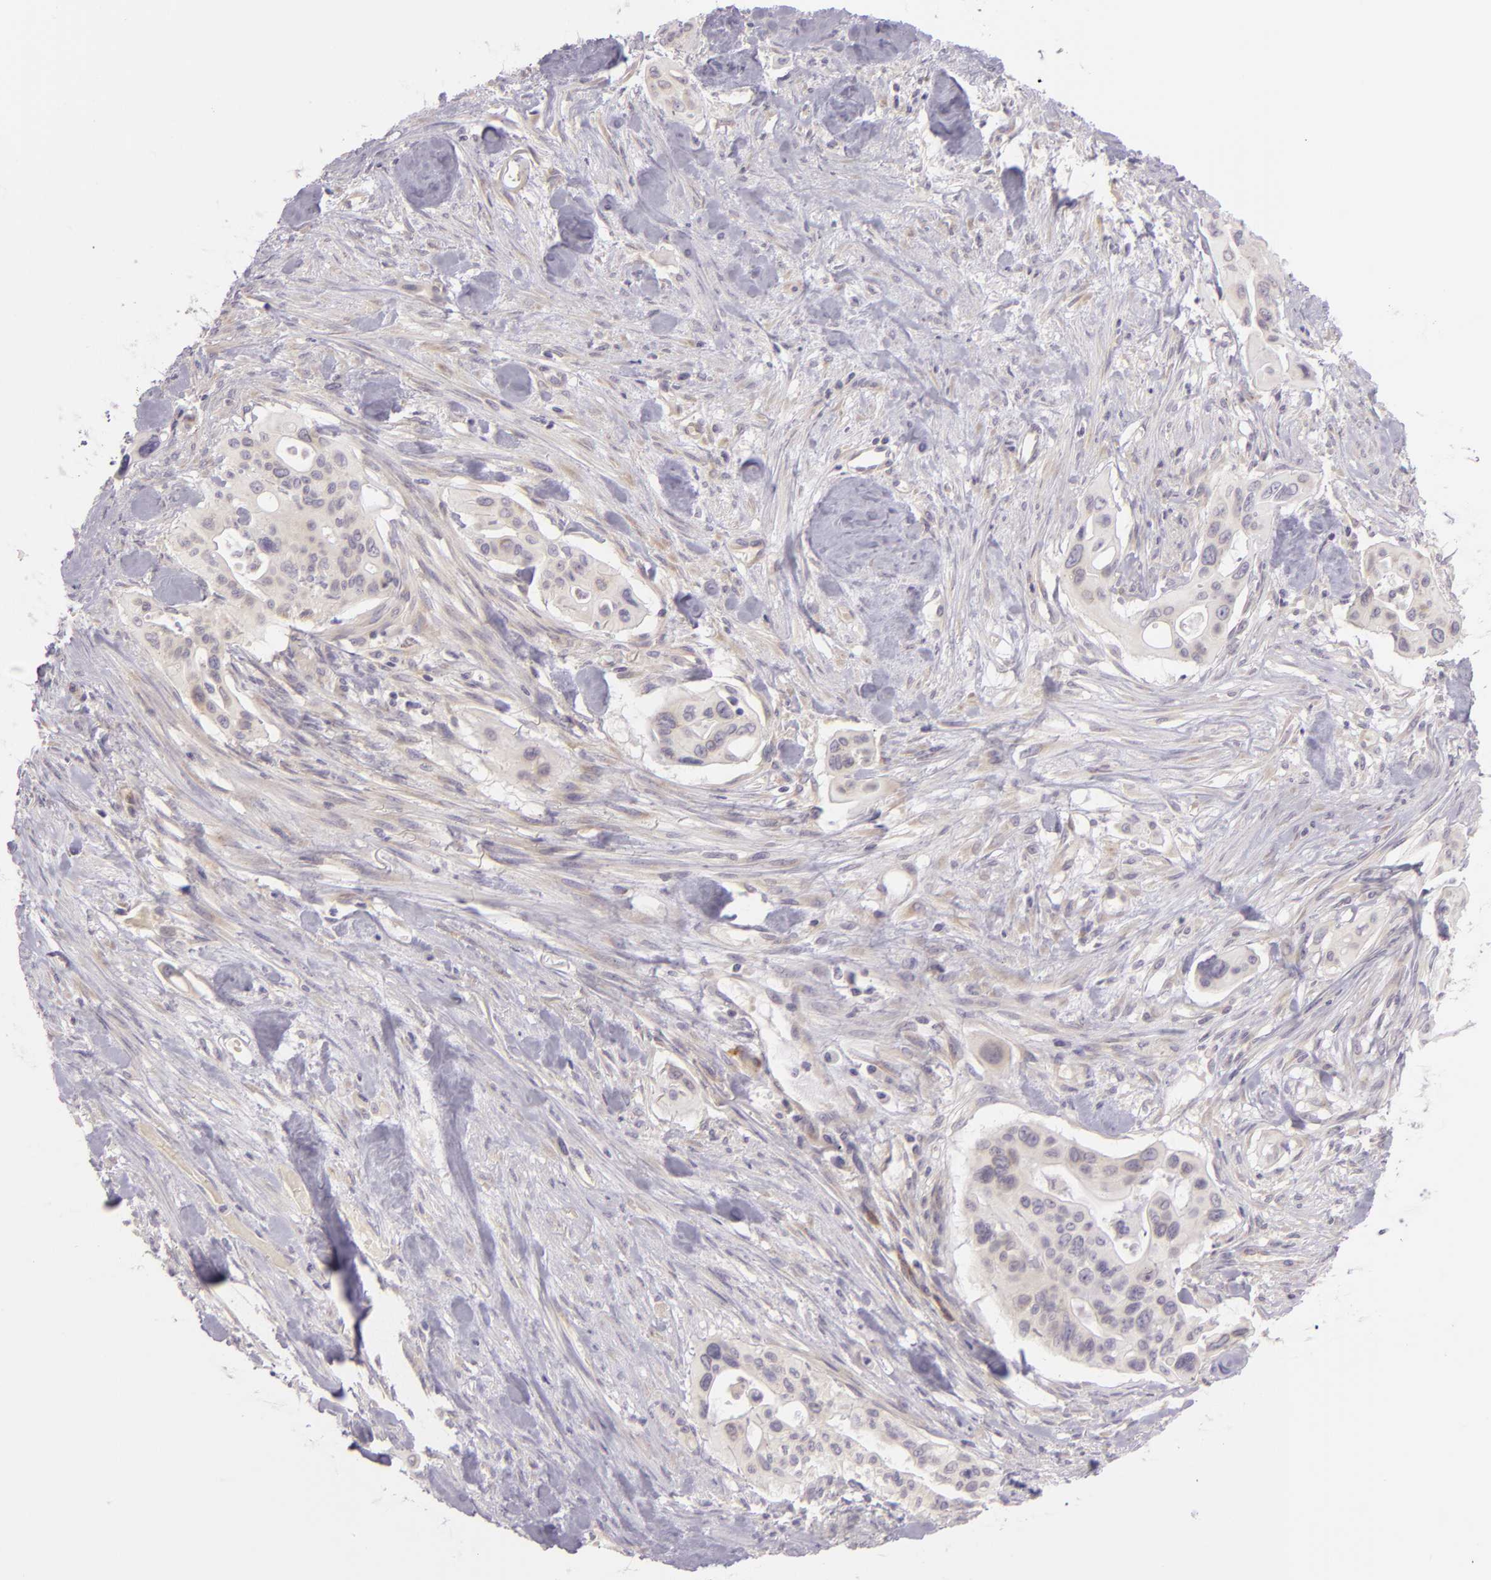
{"staining": {"intensity": "negative", "quantity": "none", "location": "none"}, "tissue": "pancreatic cancer", "cell_type": "Tumor cells", "image_type": "cancer", "snomed": [{"axis": "morphology", "description": "Adenocarcinoma, NOS"}, {"axis": "topography", "description": "Pancreas"}], "caption": "Tumor cells are negative for protein expression in human pancreatic cancer. The staining is performed using DAB brown chromogen with nuclei counter-stained in using hematoxylin.", "gene": "ZC3H7B", "patient": {"sex": "male", "age": 77}}